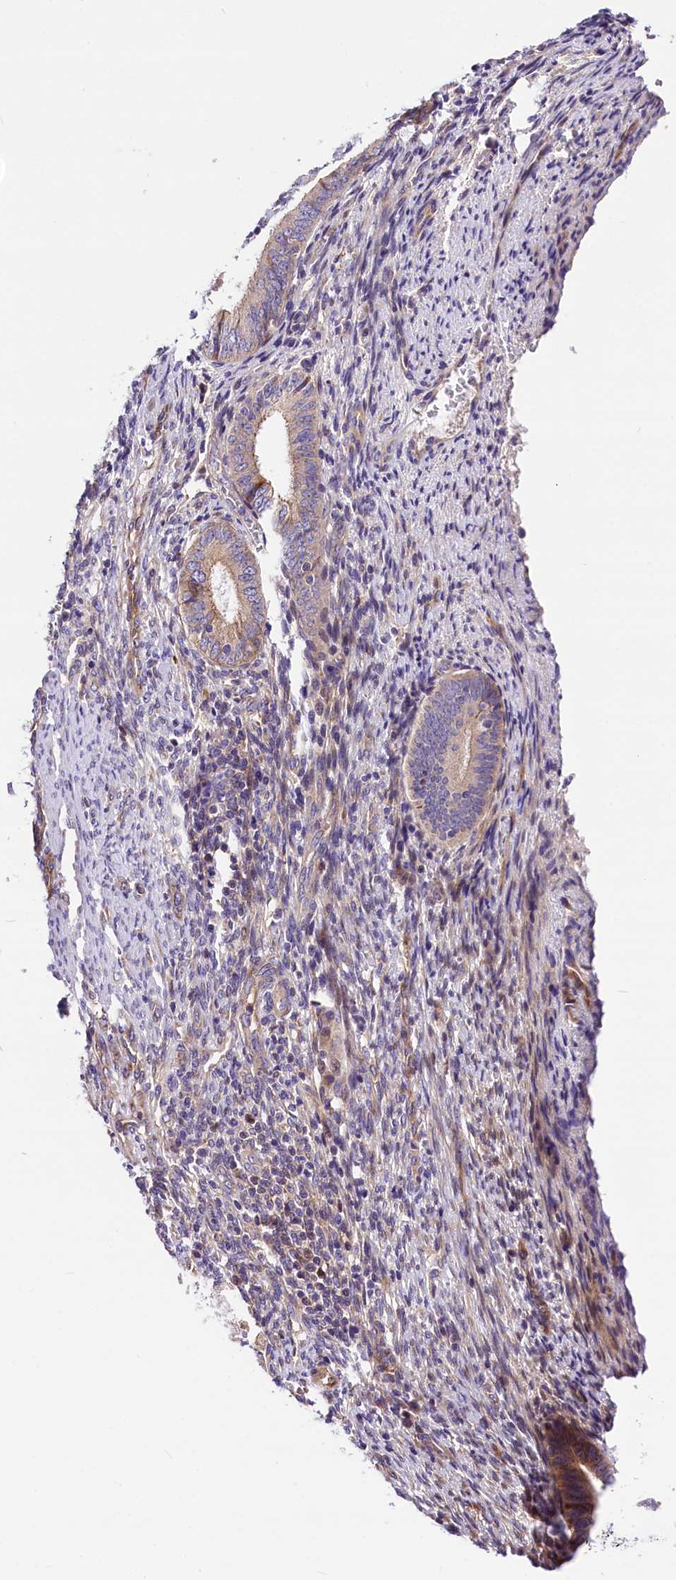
{"staining": {"intensity": "weak", "quantity": "<25%", "location": "cytoplasmic/membranous"}, "tissue": "endometrial cancer", "cell_type": "Tumor cells", "image_type": "cancer", "snomed": [{"axis": "morphology", "description": "Adenocarcinoma, NOS"}, {"axis": "topography", "description": "Endometrium"}], "caption": "There is no significant expression in tumor cells of adenocarcinoma (endometrial).", "gene": "ARMC6", "patient": {"sex": "female", "age": 51}}